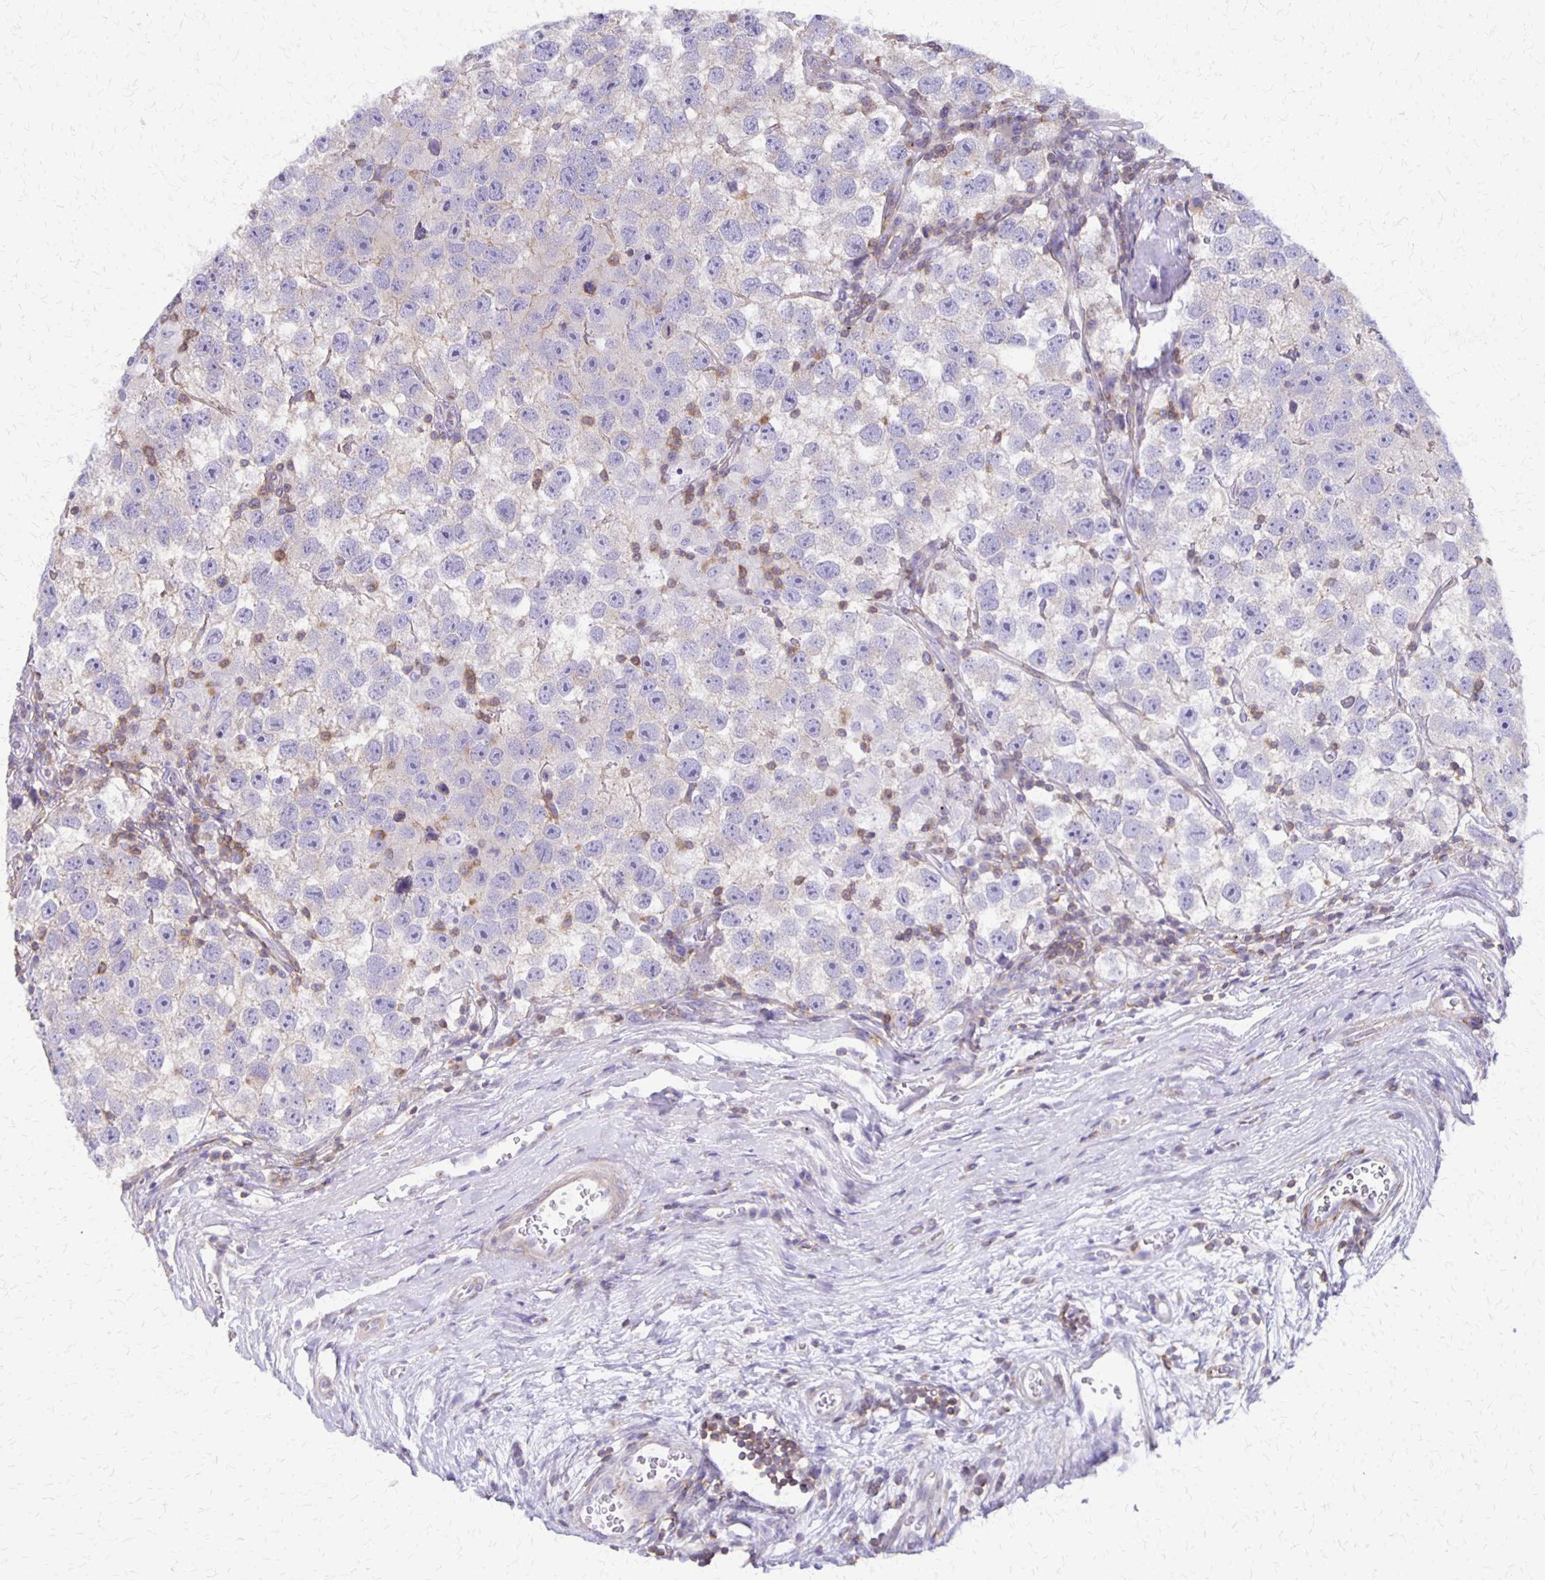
{"staining": {"intensity": "negative", "quantity": "none", "location": "none"}, "tissue": "testis cancer", "cell_type": "Tumor cells", "image_type": "cancer", "snomed": [{"axis": "morphology", "description": "Seminoma, NOS"}, {"axis": "topography", "description": "Testis"}], "caption": "The IHC histopathology image has no significant positivity in tumor cells of testis cancer tissue.", "gene": "SEPTIN5", "patient": {"sex": "male", "age": 26}}